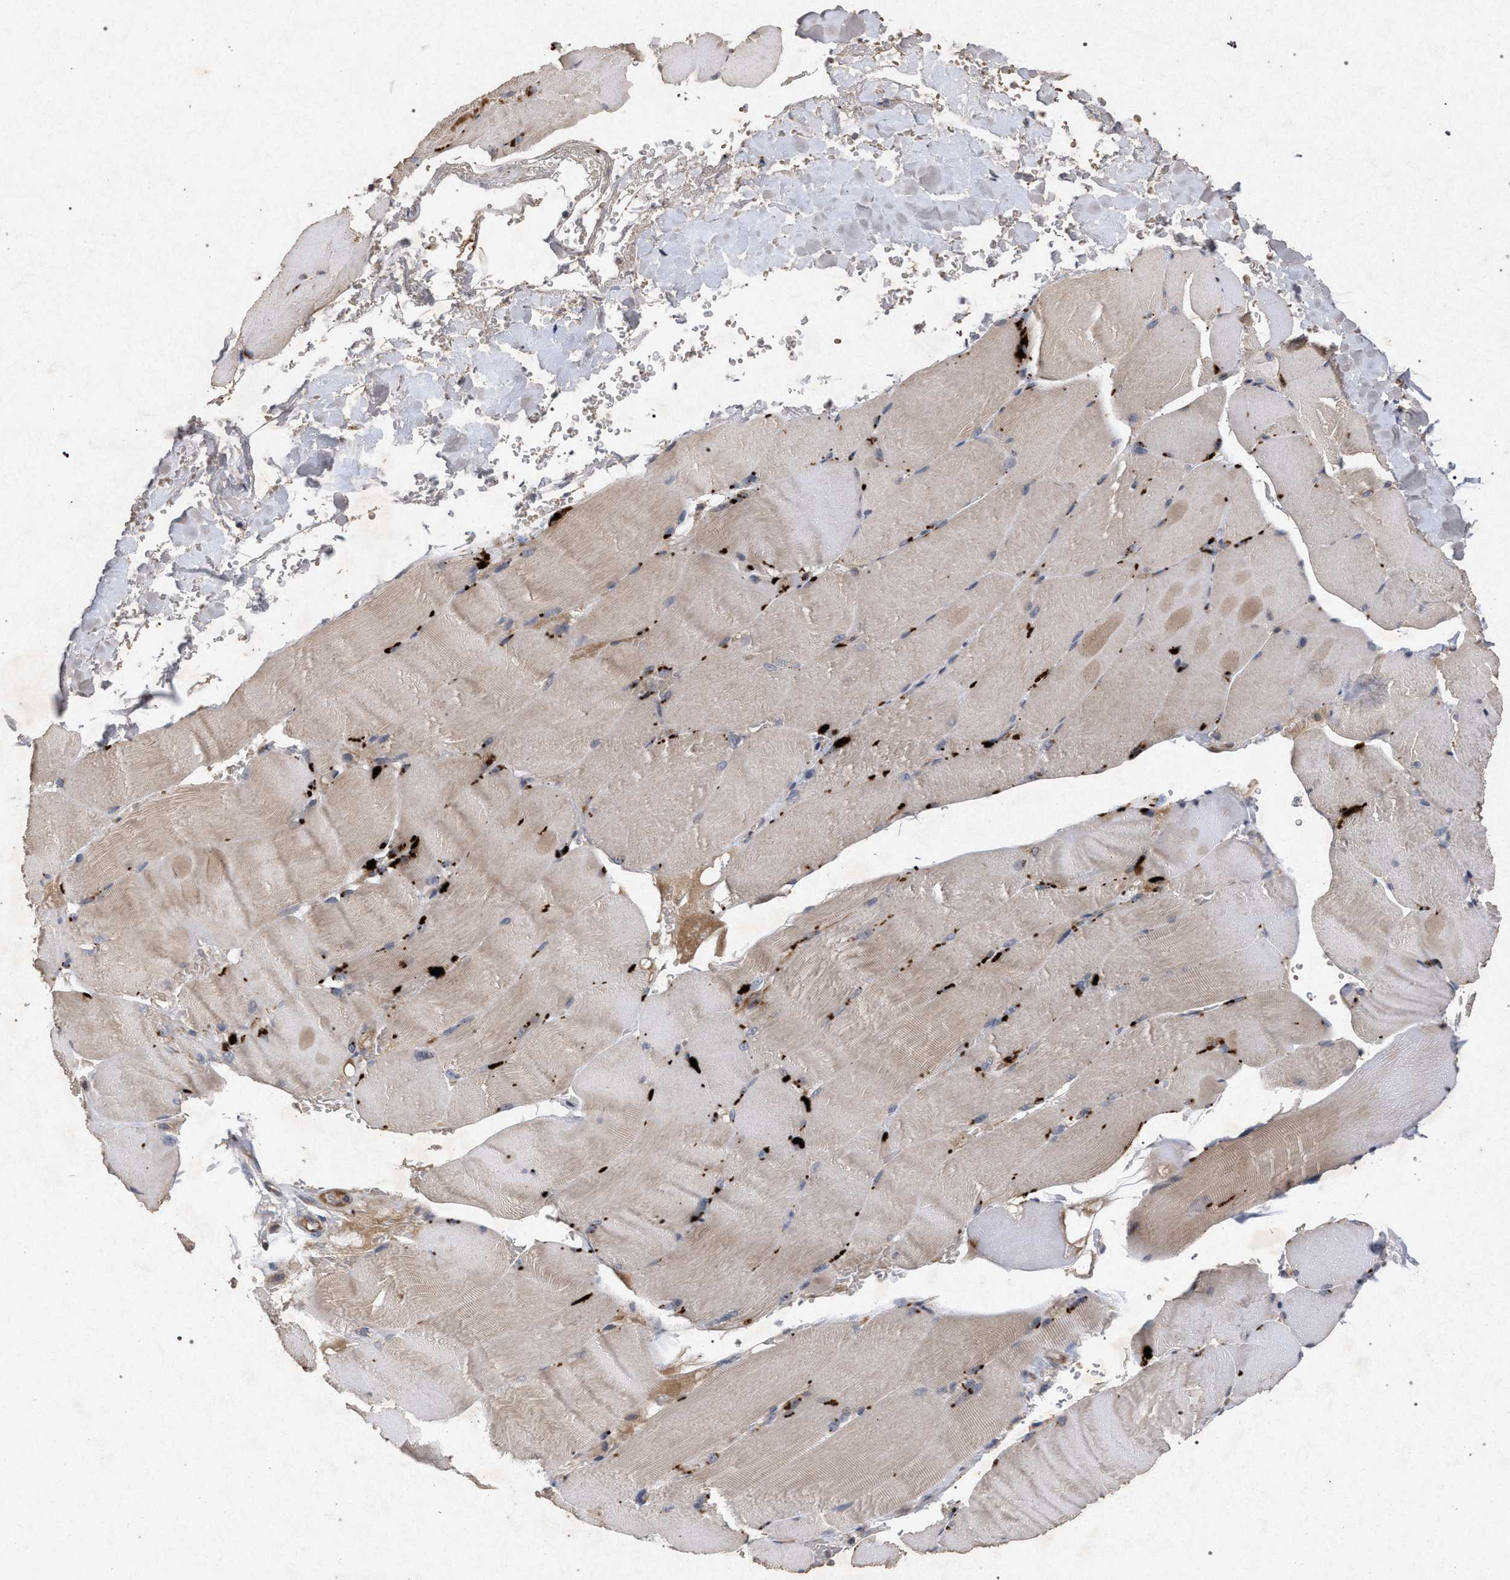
{"staining": {"intensity": "strong", "quantity": "<25%", "location": "cytoplasmic/membranous"}, "tissue": "skeletal muscle", "cell_type": "Myocytes", "image_type": "normal", "snomed": [{"axis": "morphology", "description": "Normal tissue, NOS"}, {"axis": "topography", "description": "Skin"}, {"axis": "topography", "description": "Skeletal muscle"}], "caption": "A brown stain shows strong cytoplasmic/membranous expression of a protein in myocytes of normal skeletal muscle.", "gene": "PKD2L1", "patient": {"sex": "male", "age": 83}}